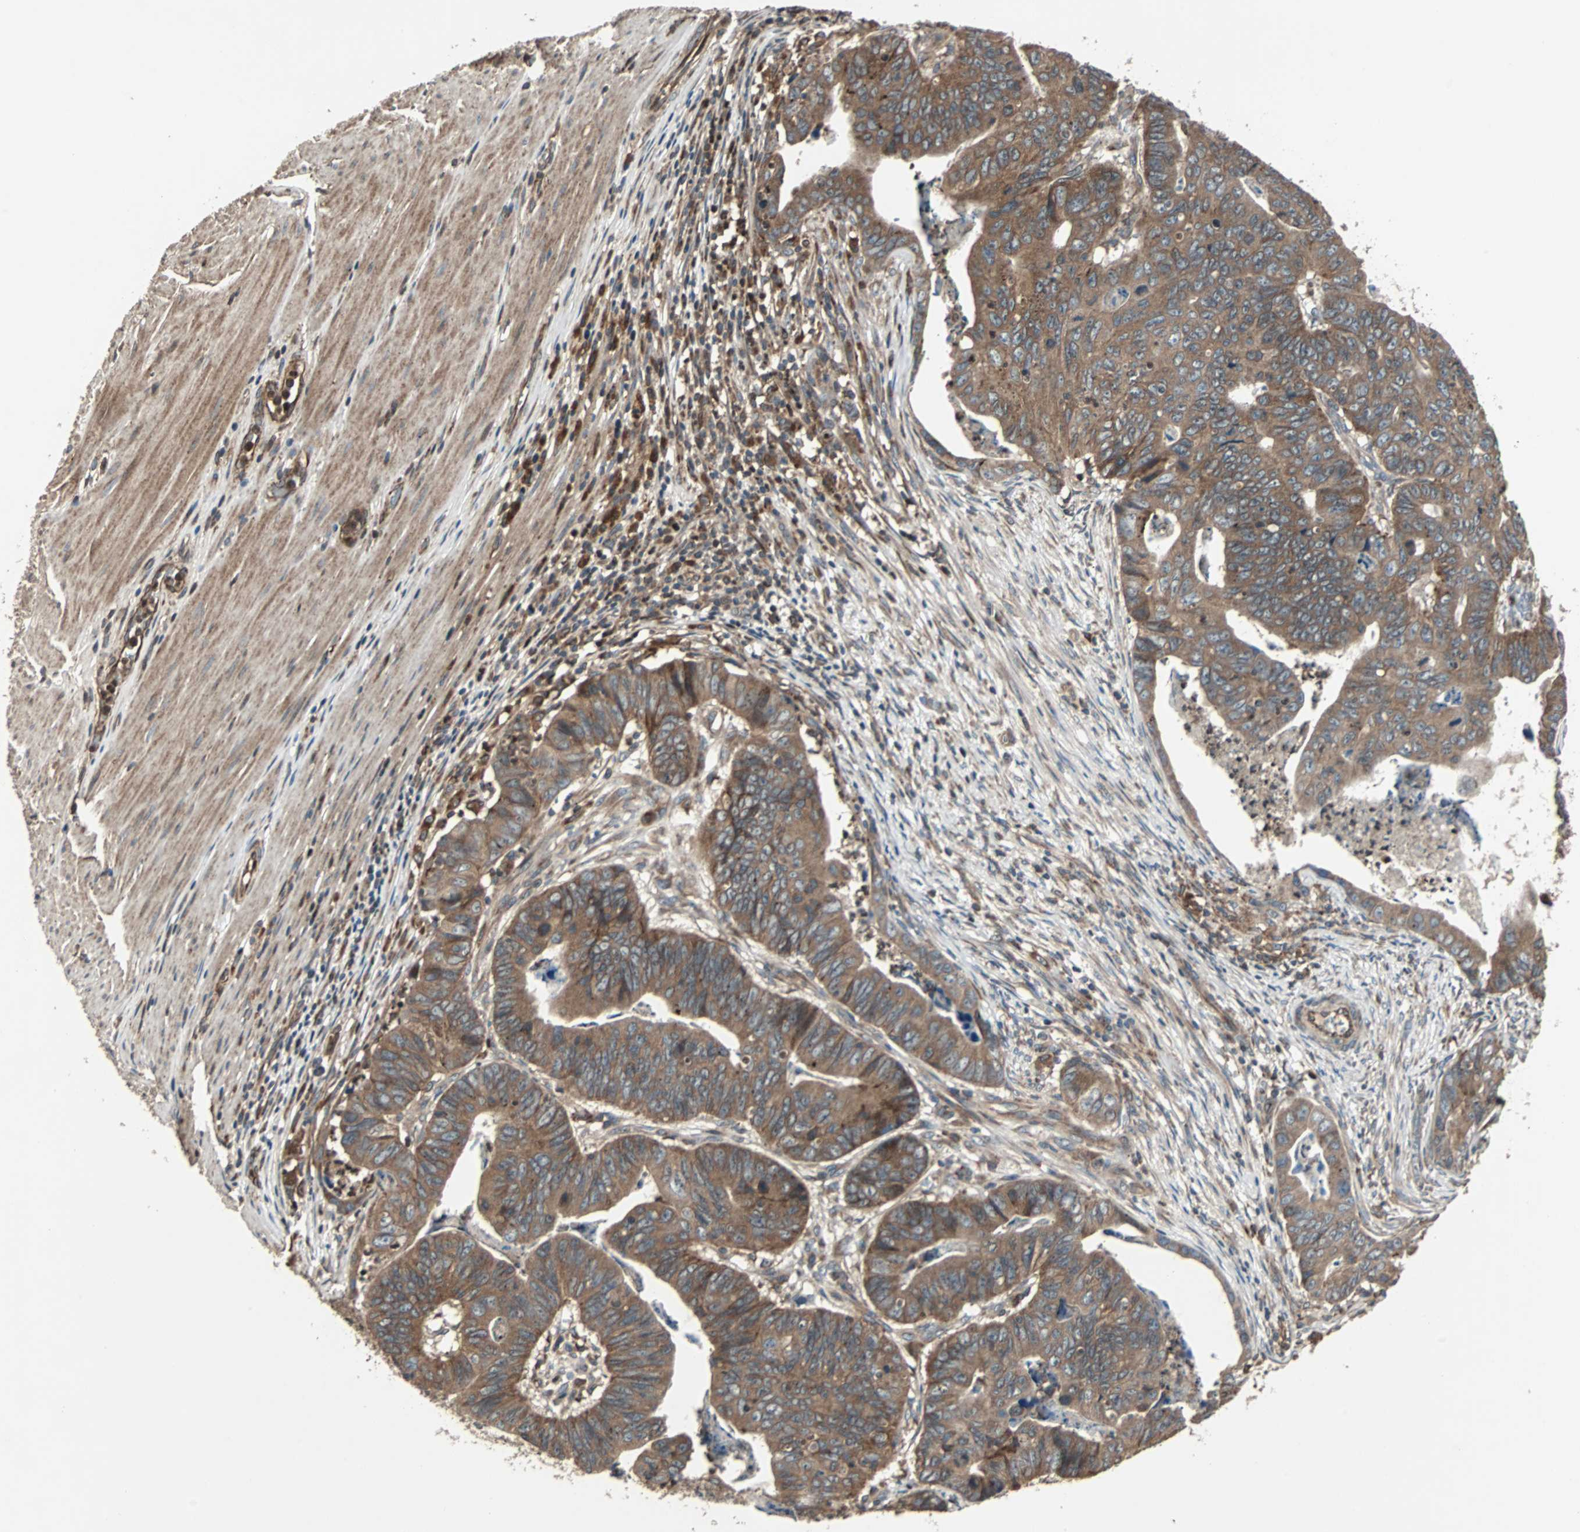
{"staining": {"intensity": "moderate", "quantity": ">75%", "location": "cytoplasmic/membranous"}, "tissue": "stomach cancer", "cell_type": "Tumor cells", "image_type": "cancer", "snomed": [{"axis": "morphology", "description": "Adenocarcinoma, NOS"}, {"axis": "topography", "description": "Stomach, lower"}], "caption": "The immunohistochemical stain shows moderate cytoplasmic/membranous expression in tumor cells of adenocarcinoma (stomach) tissue.", "gene": "RAB7A", "patient": {"sex": "male", "age": 77}}